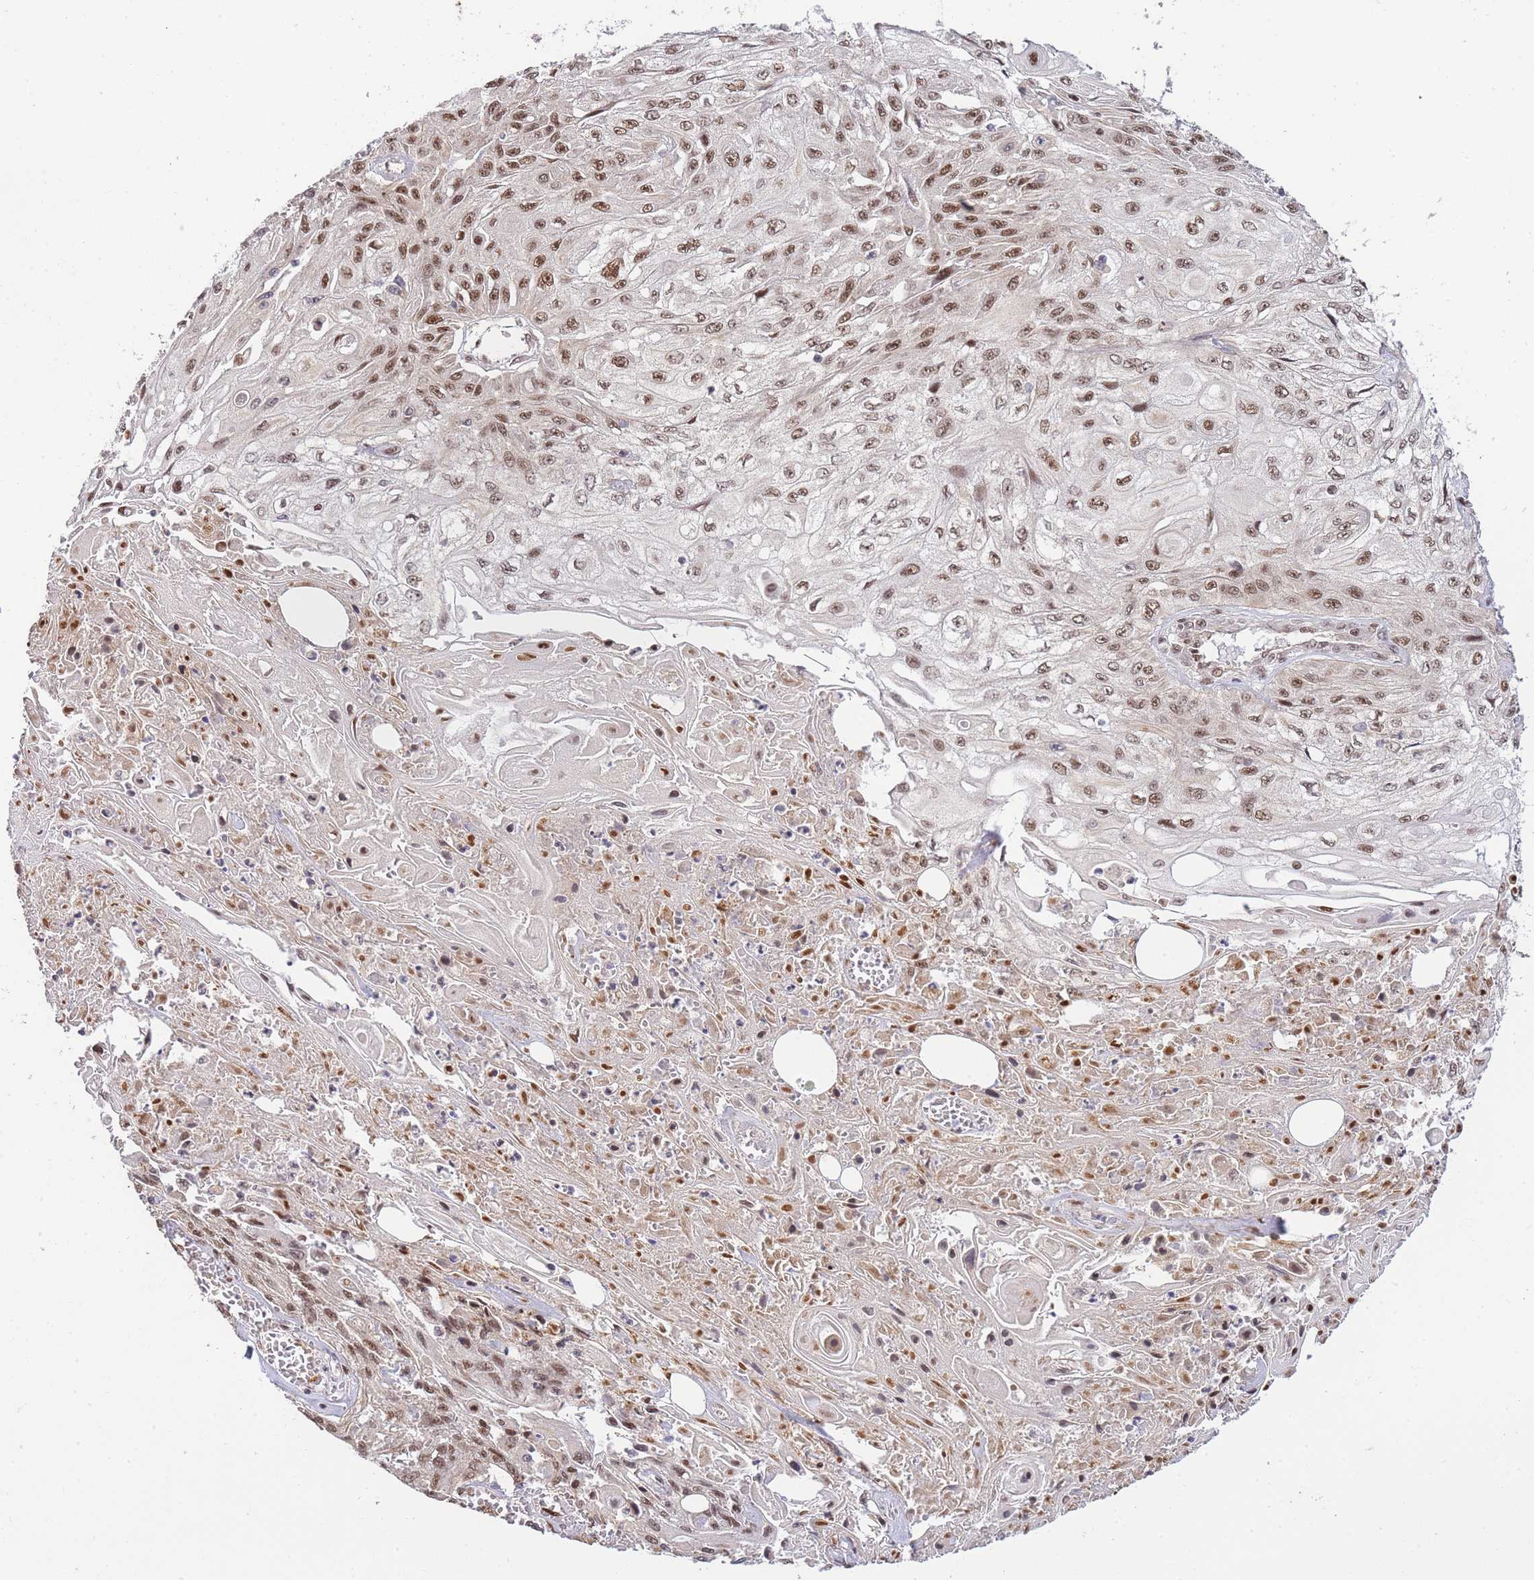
{"staining": {"intensity": "moderate", "quantity": ">75%", "location": "nuclear"}, "tissue": "skin cancer", "cell_type": "Tumor cells", "image_type": "cancer", "snomed": [{"axis": "morphology", "description": "Squamous cell carcinoma, NOS"}, {"axis": "morphology", "description": "Squamous cell carcinoma, metastatic, NOS"}, {"axis": "topography", "description": "Skin"}, {"axis": "topography", "description": "Lymph node"}], "caption": "Immunohistochemistry (IHC) photomicrograph of neoplastic tissue: human skin cancer stained using immunohistochemistry displays medium levels of moderate protein expression localized specifically in the nuclear of tumor cells, appearing as a nuclear brown color.", "gene": "PRKDC", "patient": {"sex": "male", "age": 75}}